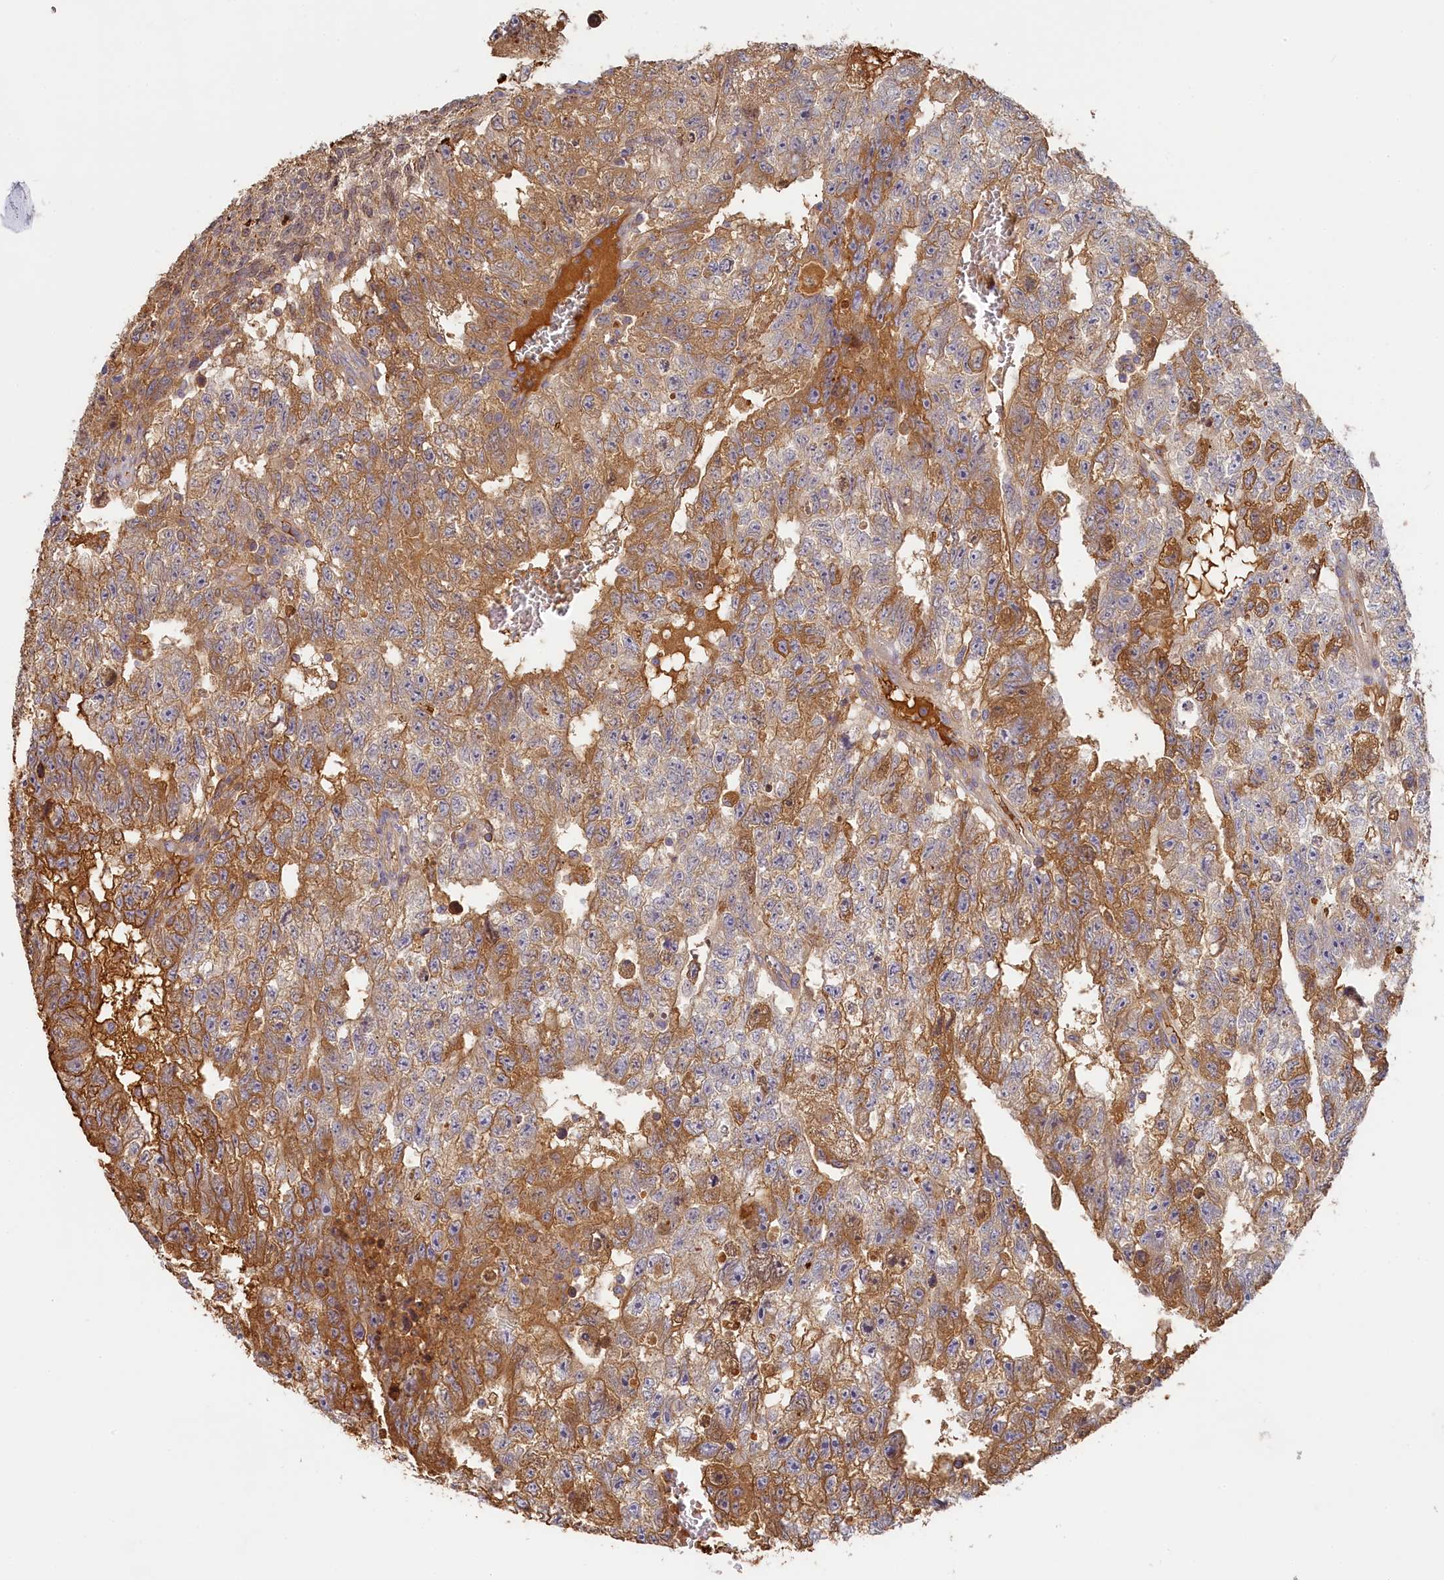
{"staining": {"intensity": "moderate", "quantity": ">75%", "location": "cytoplasmic/membranous"}, "tissue": "testis cancer", "cell_type": "Tumor cells", "image_type": "cancer", "snomed": [{"axis": "morphology", "description": "Carcinoma, Embryonal, NOS"}, {"axis": "topography", "description": "Testis"}], "caption": "Tumor cells display moderate cytoplasmic/membranous expression in about >75% of cells in testis cancer.", "gene": "STX16", "patient": {"sex": "male", "age": 26}}